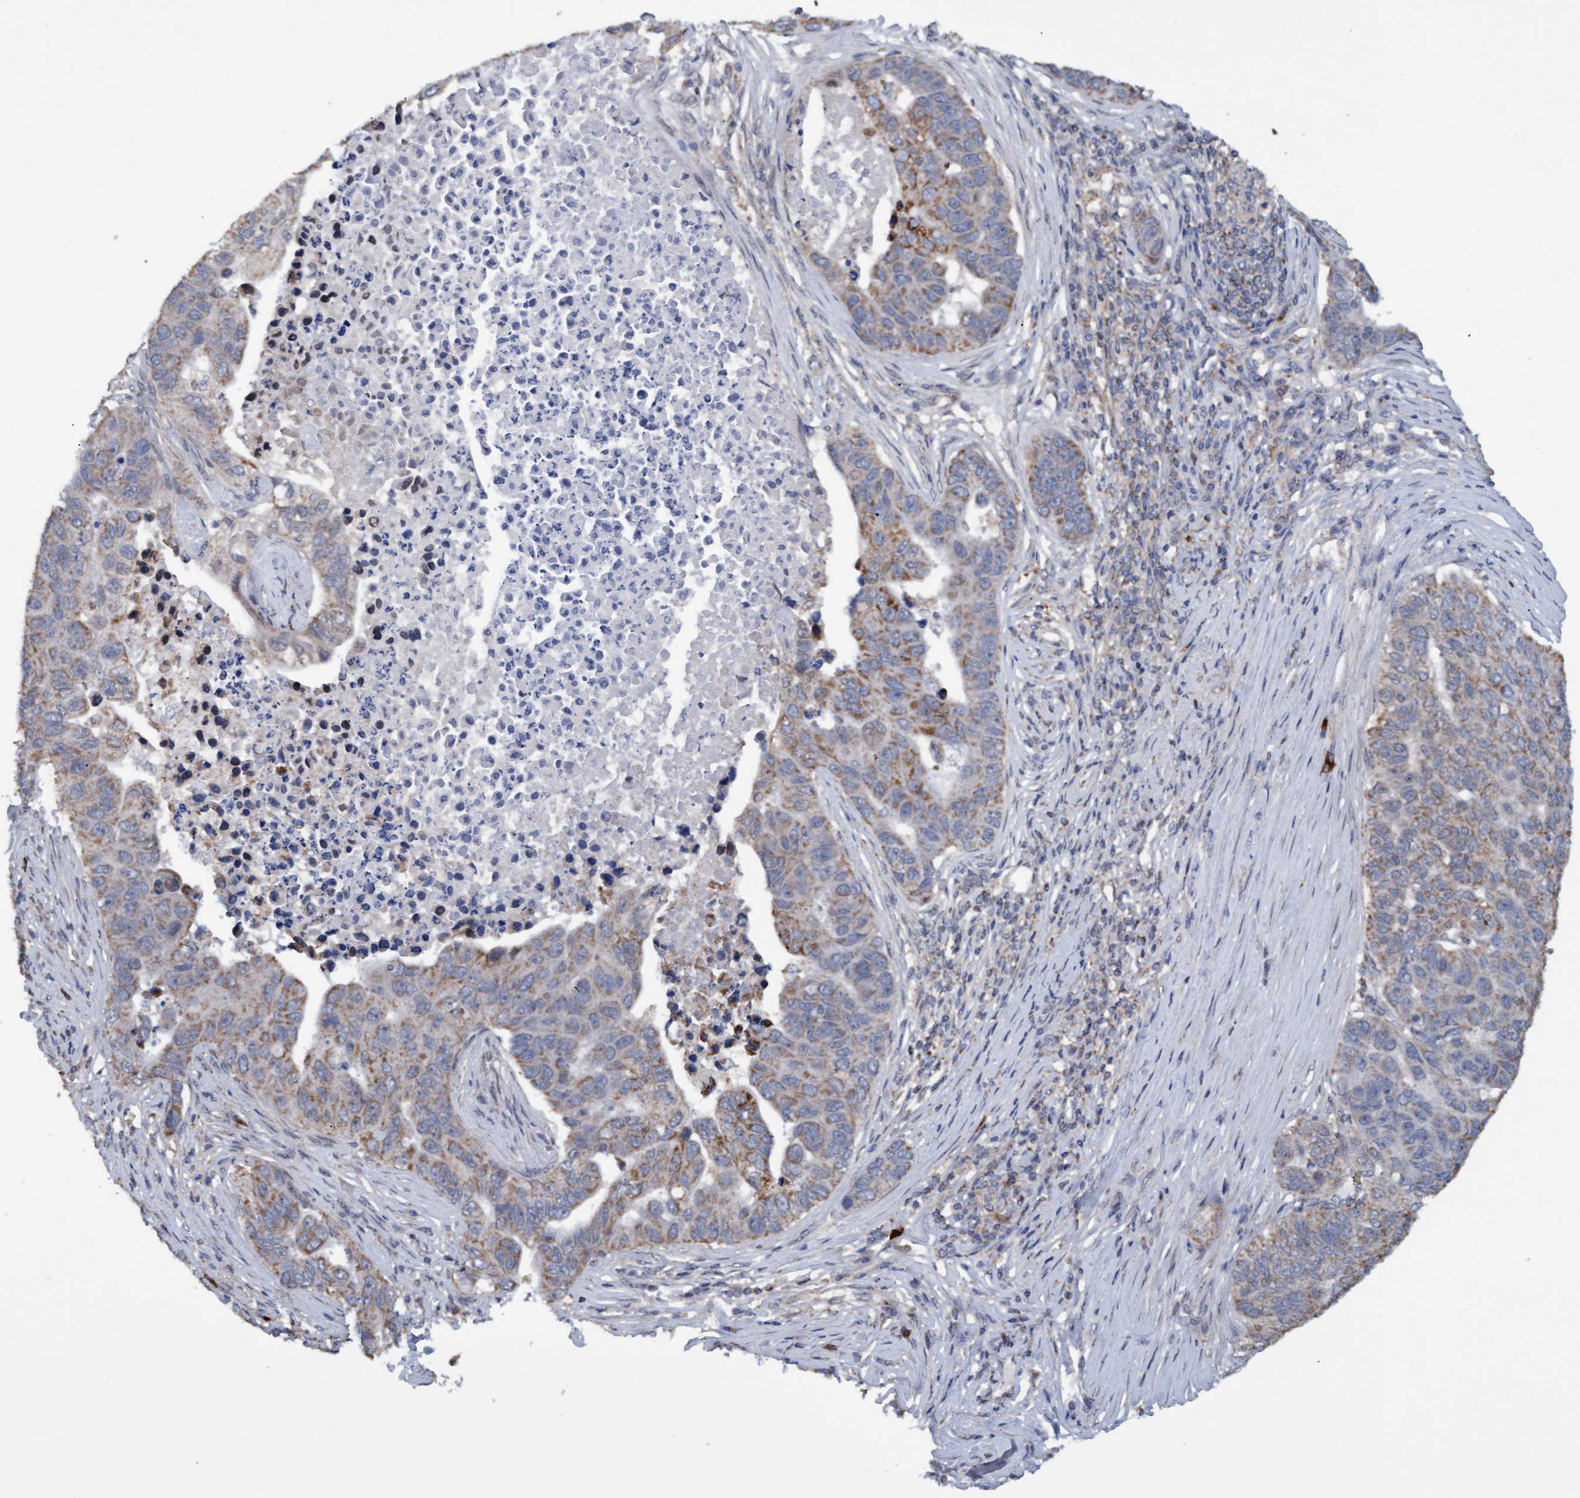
{"staining": {"intensity": "weak", "quantity": "25%-75%", "location": "cytoplasmic/membranous"}, "tissue": "pancreatic cancer", "cell_type": "Tumor cells", "image_type": "cancer", "snomed": [{"axis": "morphology", "description": "Adenocarcinoma, NOS"}, {"axis": "topography", "description": "Pancreas"}], "caption": "High-magnification brightfield microscopy of pancreatic cancer (adenocarcinoma) stained with DAB (brown) and counterstained with hematoxylin (blue). tumor cells exhibit weak cytoplasmic/membranous positivity is seen in about25%-75% of cells. (Brightfield microscopy of DAB IHC at high magnification).", "gene": "MGLL", "patient": {"sex": "female", "age": 61}}